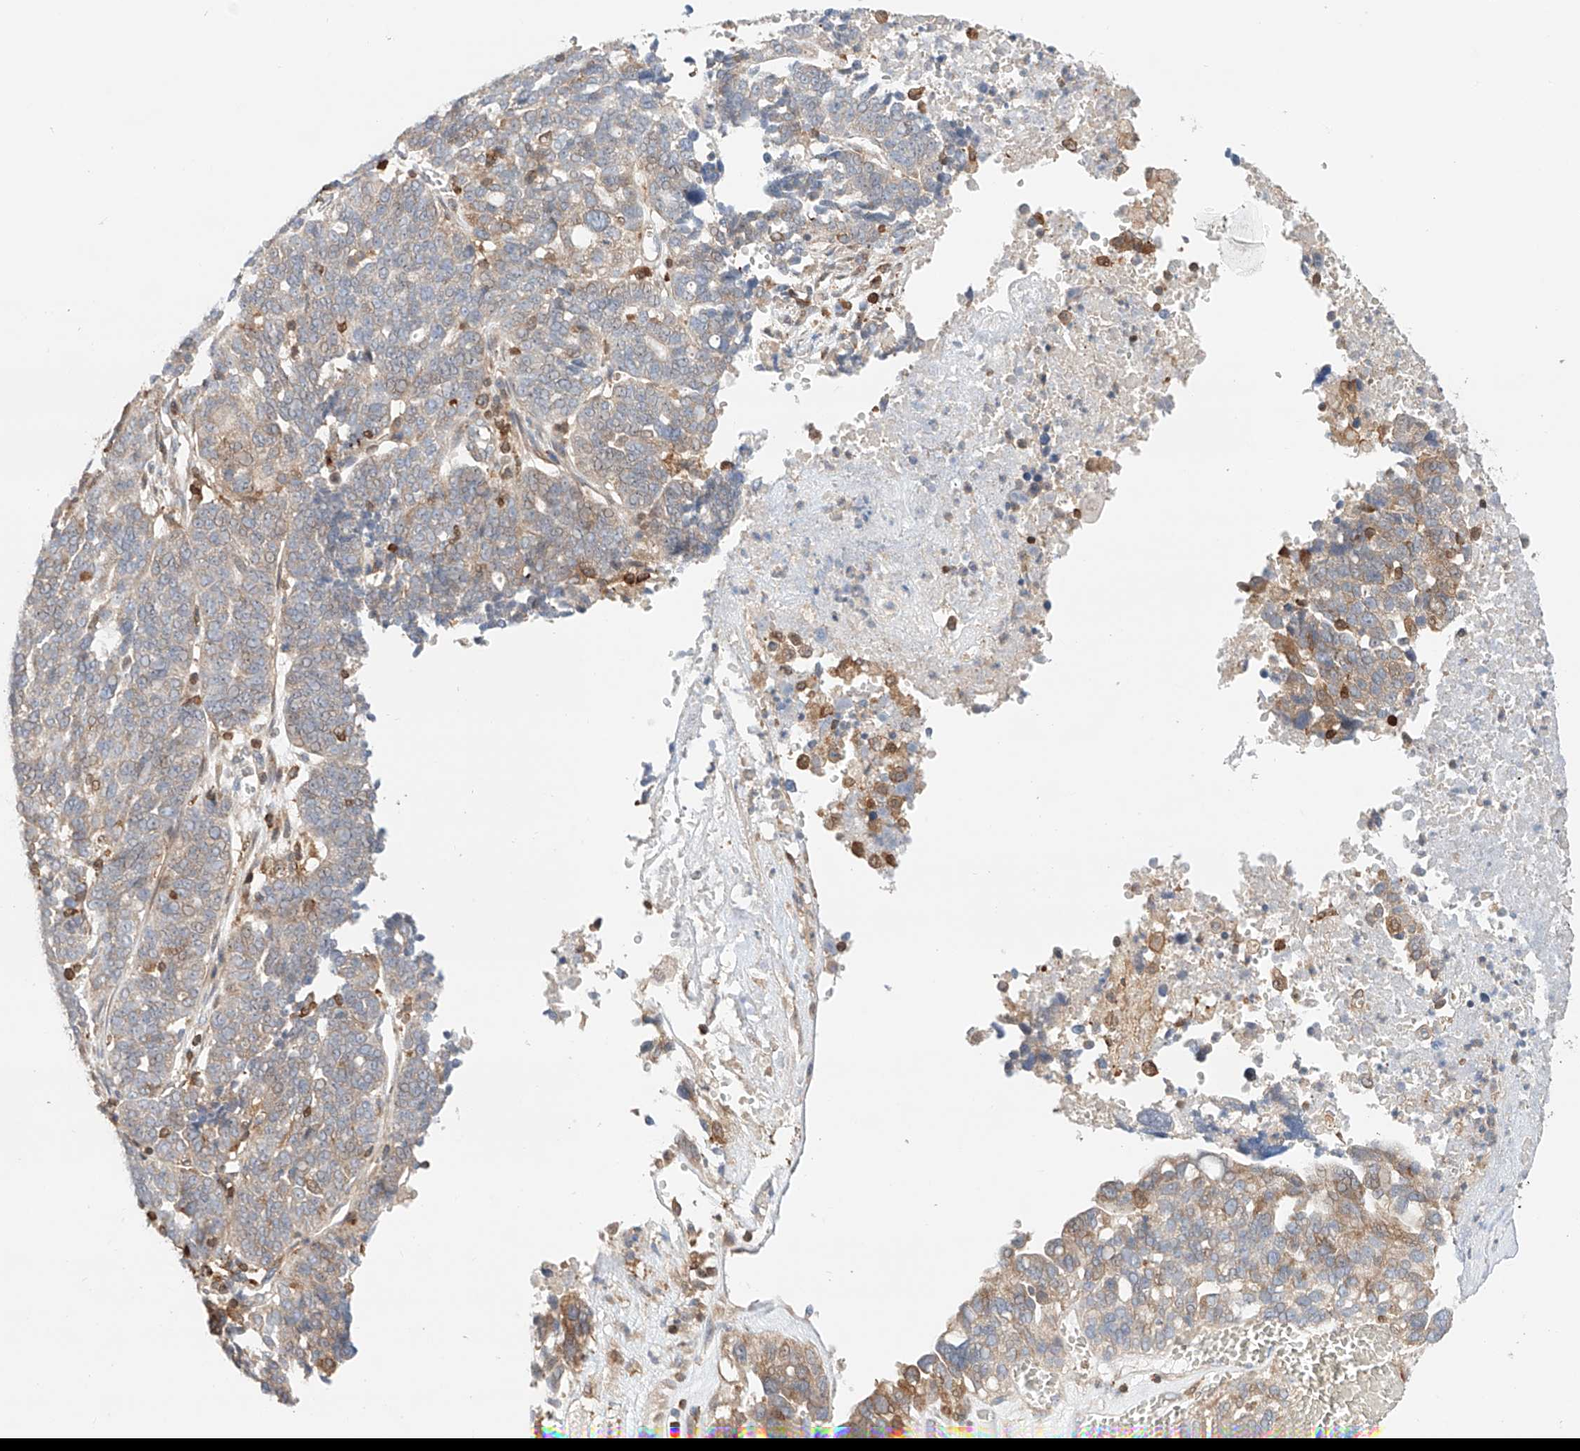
{"staining": {"intensity": "weak", "quantity": "25%-75%", "location": "cytoplasmic/membranous"}, "tissue": "ovarian cancer", "cell_type": "Tumor cells", "image_type": "cancer", "snomed": [{"axis": "morphology", "description": "Cystadenocarcinoma, serous, NOS"}, {"axis": "topography", "description": "Ovary"}], "caption": "Protein expression analysis of ovarian cancer (serous cystadenocarcinoma) displays weak cytoplasmic/membranous staining in approximately 25%-75% of tumor cells. (Brightfield microscopy of DAB IHC at high magnification).", "gene": "IGSF22", "patient": {"sex": "female", "age": 59}}